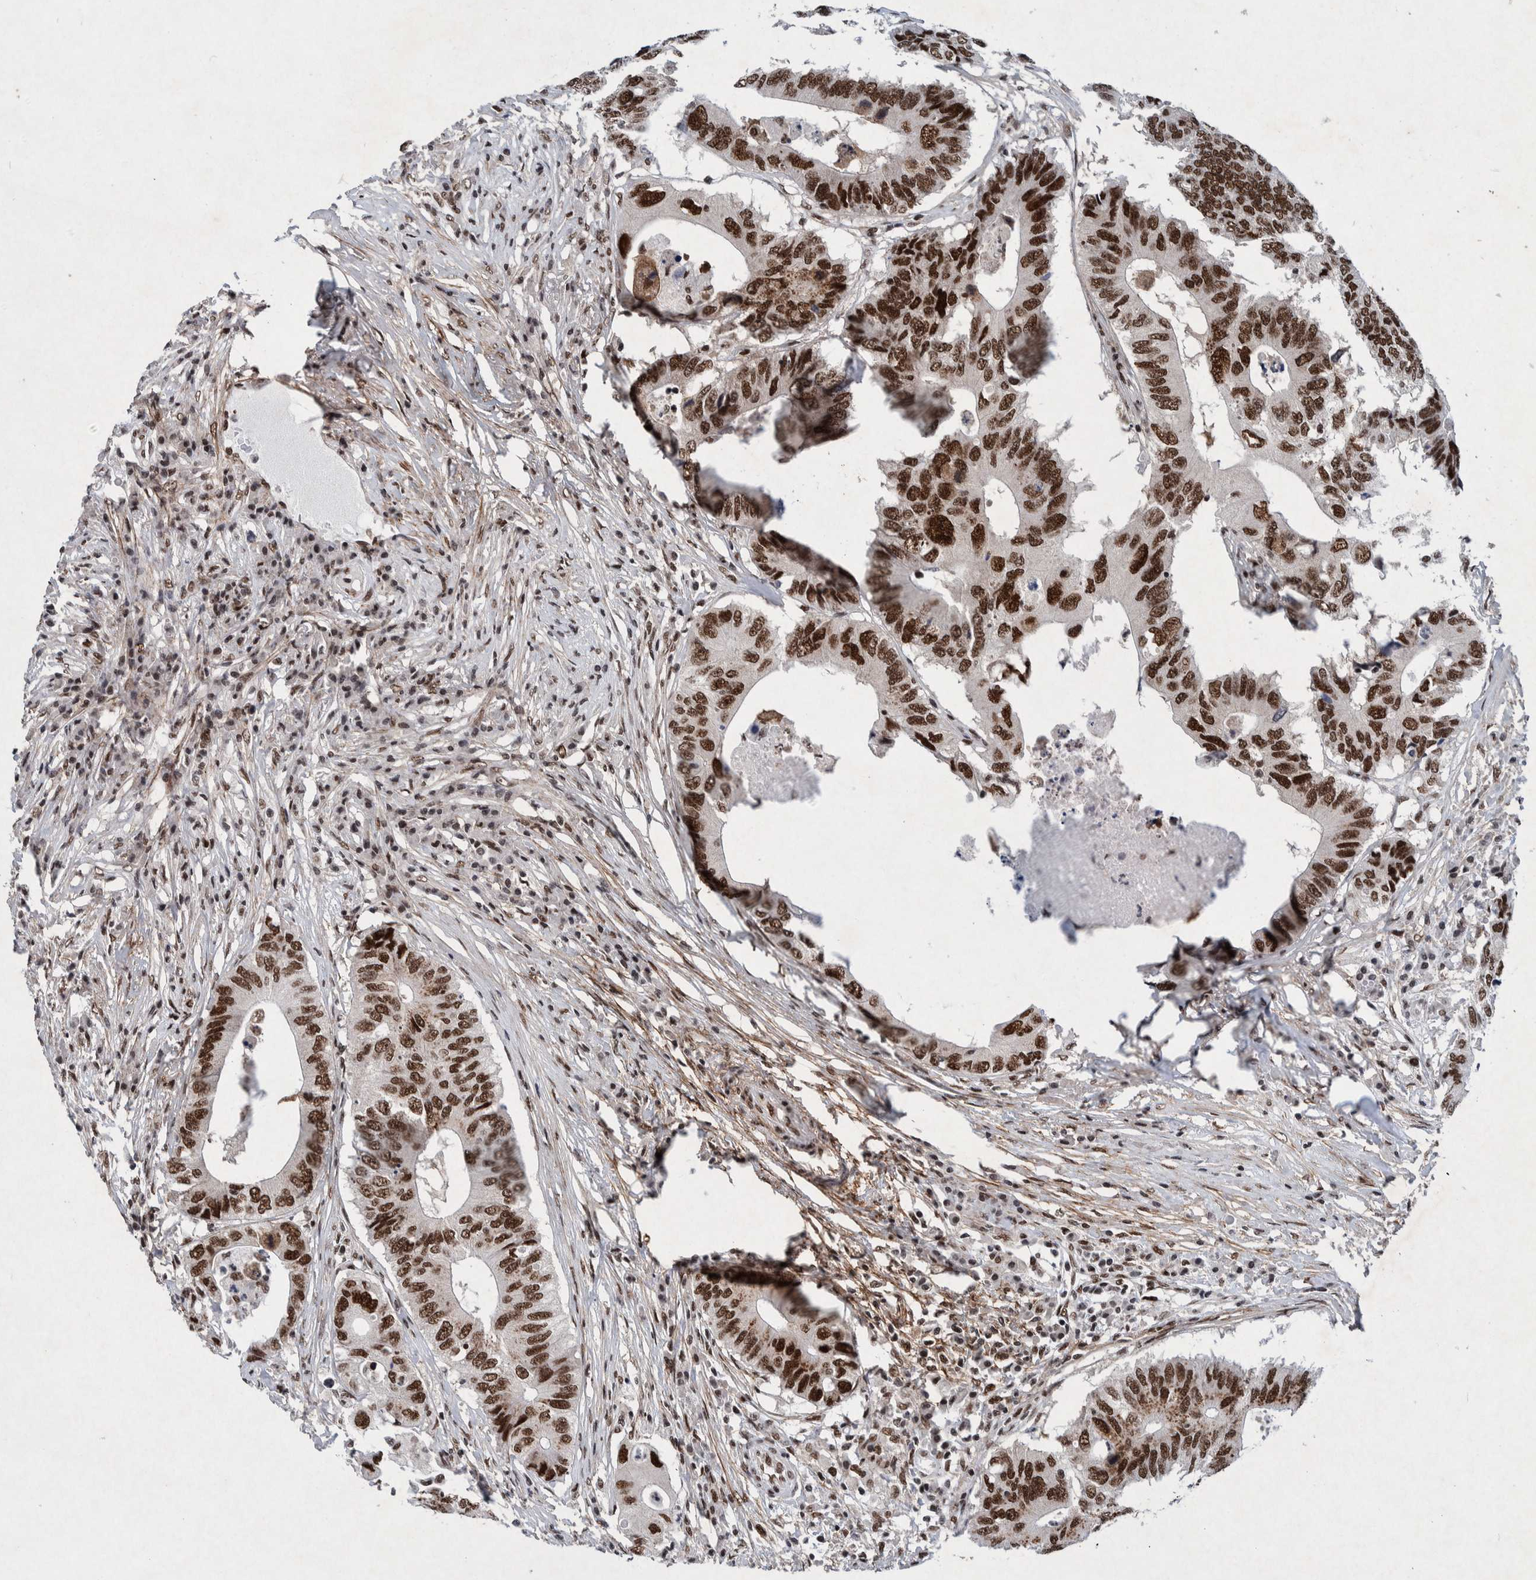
{"staining": {"intensity": "strong", "quantity": ">75%", "location": "nuclear"}, "tissue": "colorectal cancer", "cell_type": "Tumor cells", "image_type": "cancer", "snomed": [{"axis": "morphology", "description": "Adenocarcinoma, NOS"}, {"axis": "topography", "description": "Colon"}], "caption": "Protein staining shows strong nuclear positivity in approximately >75% of tumor cells in adenocarcinoma (colorectal).", "gene": "TAF10", "patient": {"sex": "male", "age": 71}}